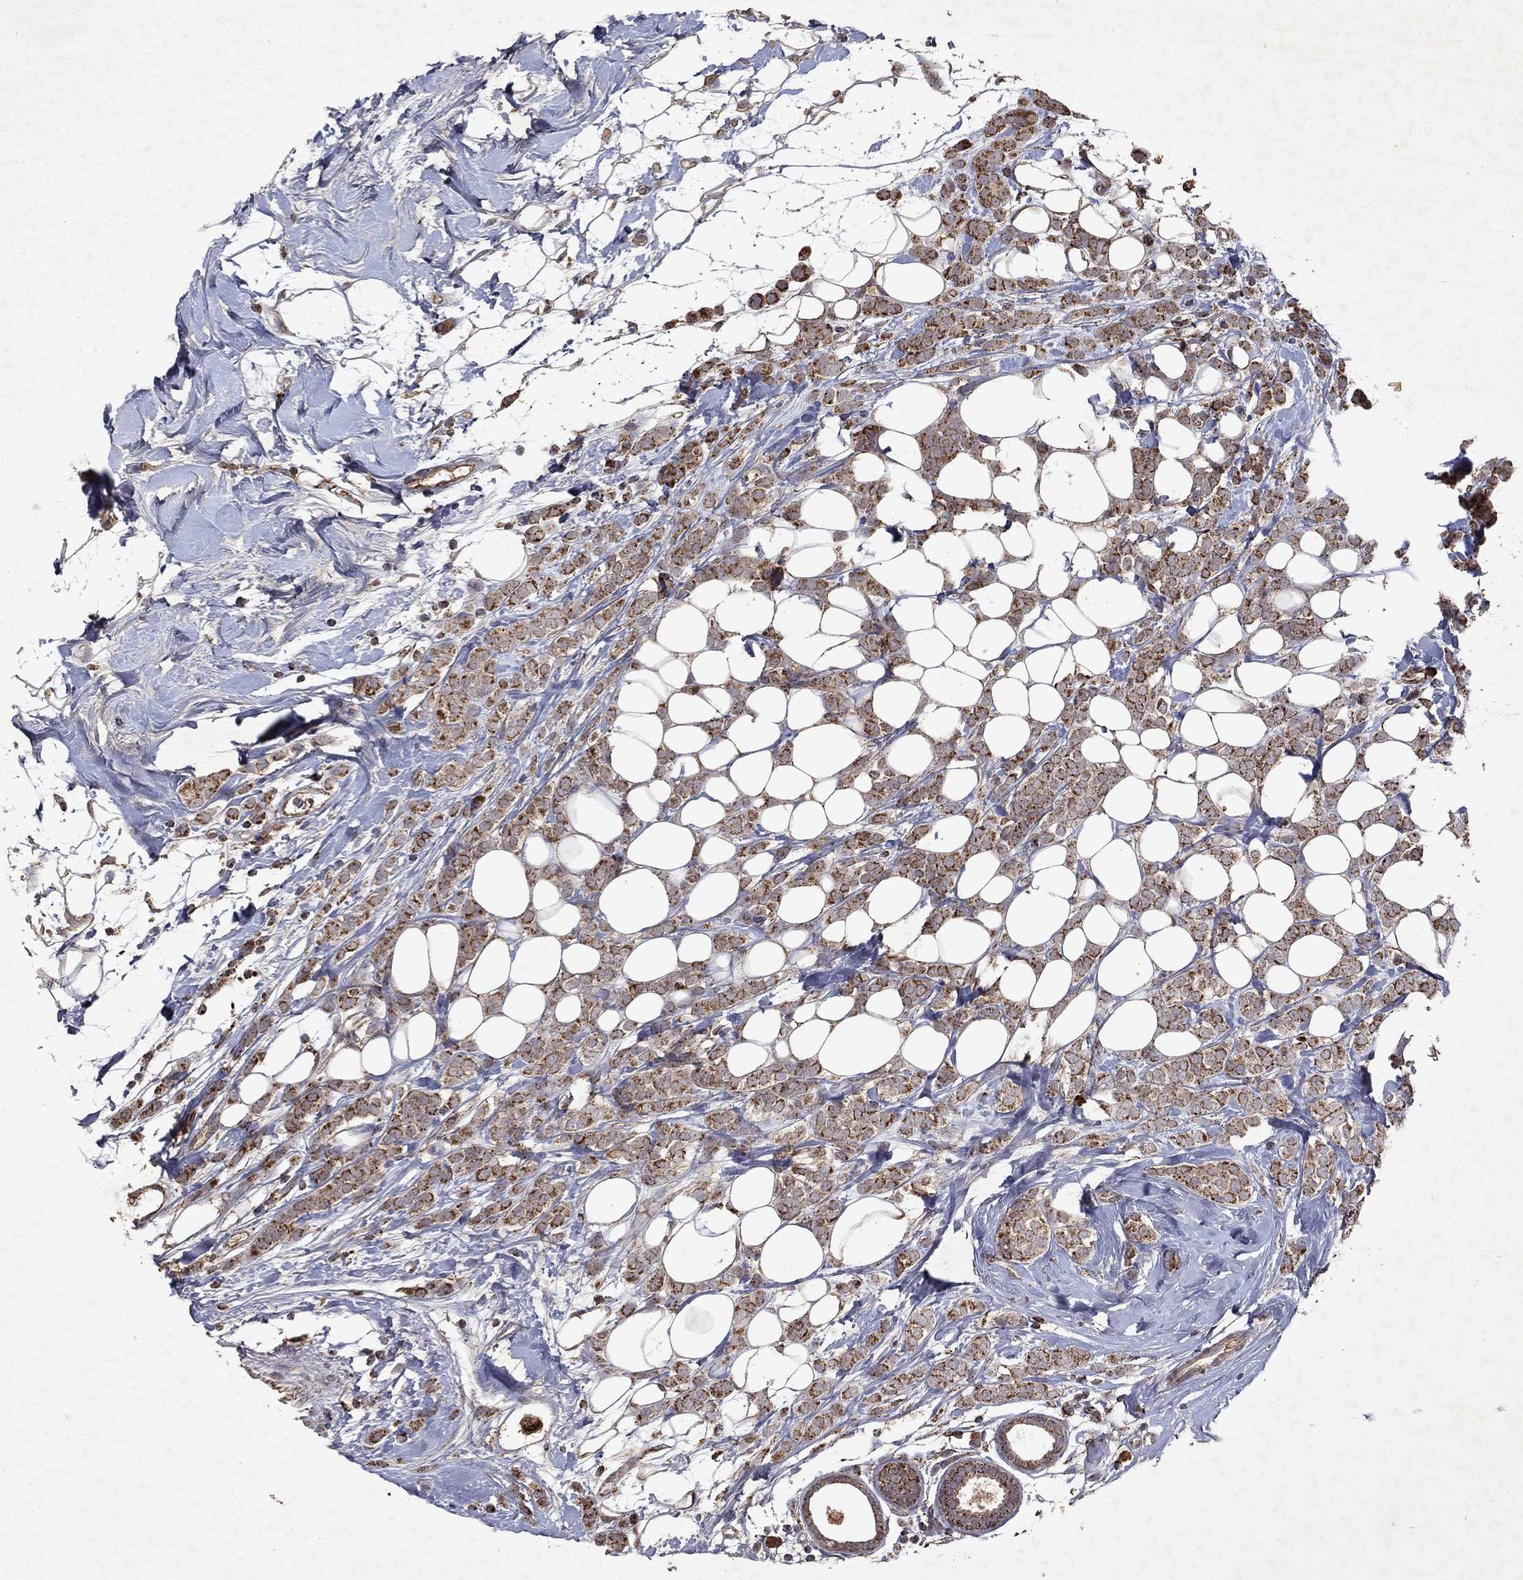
{"staining": {"intensity": "strong", "quantity": ">75%", "location": "cytoplasmic/membranous"}, "tissue": "breast cancer", "cell_type": "Tumor cells", "image_type": "cancer", "snomed": [{"axis": "morphology", "description": "Lobular carcinoma"}, {"axis": "topography", "description": "Breast"}], "caption": "The micrograph reveals staining of lobular carcinoma (breast), revealing strong cytoplasmic/membranous protein positivity (brown color) within tumor cells.", "gene": "PYROXD2", "patient": {"sex": "female", "age": 49}}